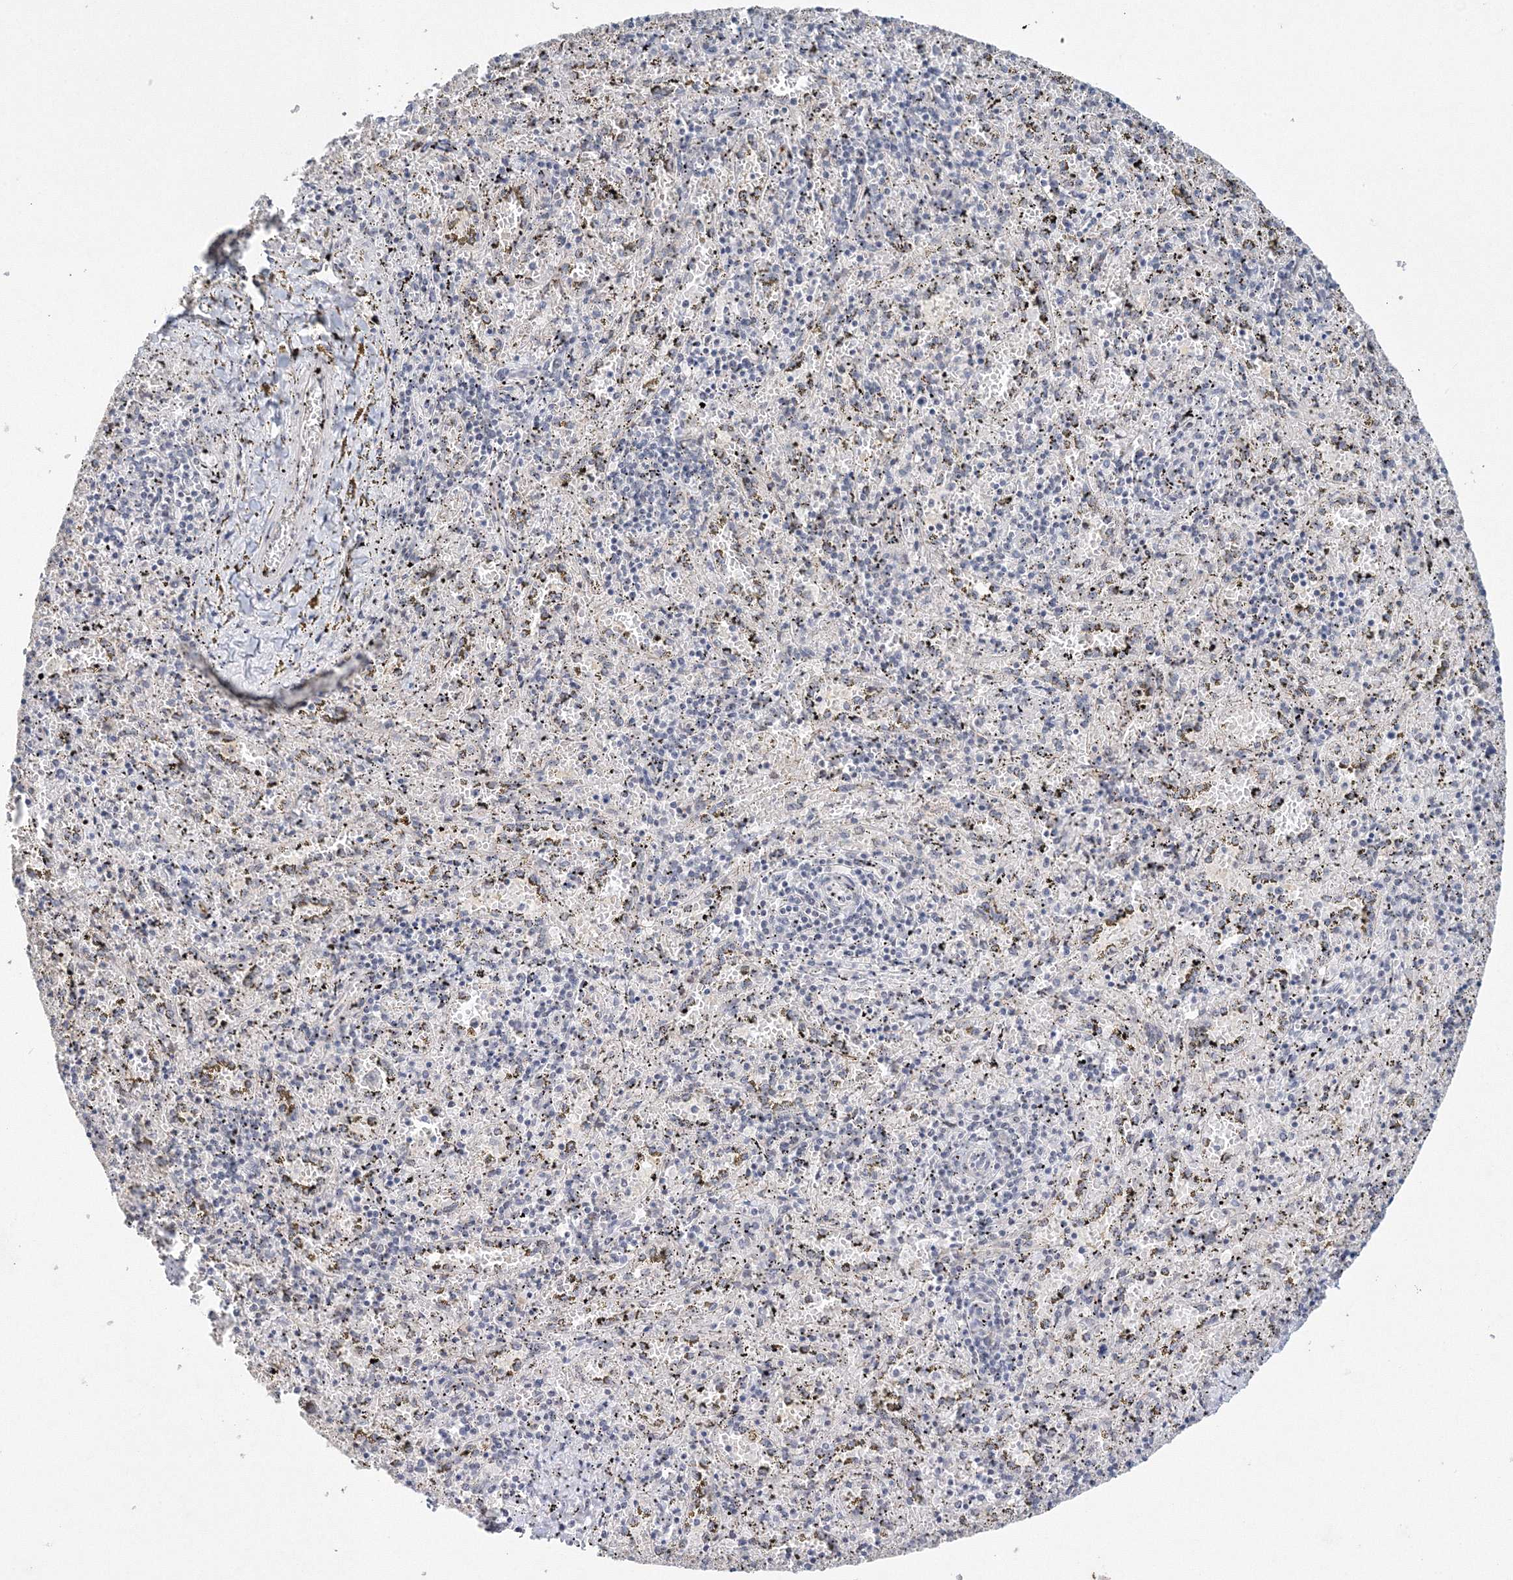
{"staining": {"intensity": "weak", "quantity": "<25%", "location": "nuclear"}, "tissue": "spleen", "cell_type": "Cells in red pulp", "image_type": "normal", "snomed": [{"axis": "morphology", "description": "Normal tissue, NOS"}, {"axis": "topography", "description": "Spleen"}], "caption": "The immunohistochemistry (IHC) photomicrograph has no significant positivity in cells in red pulp of spleen. (Brightfield microscopy of DAB (3,3'-diaminobenzidine) immunohistochemistry at high magnification).", "gene": "SIRT7", "patient": {"sex": "male", "age": 11}}